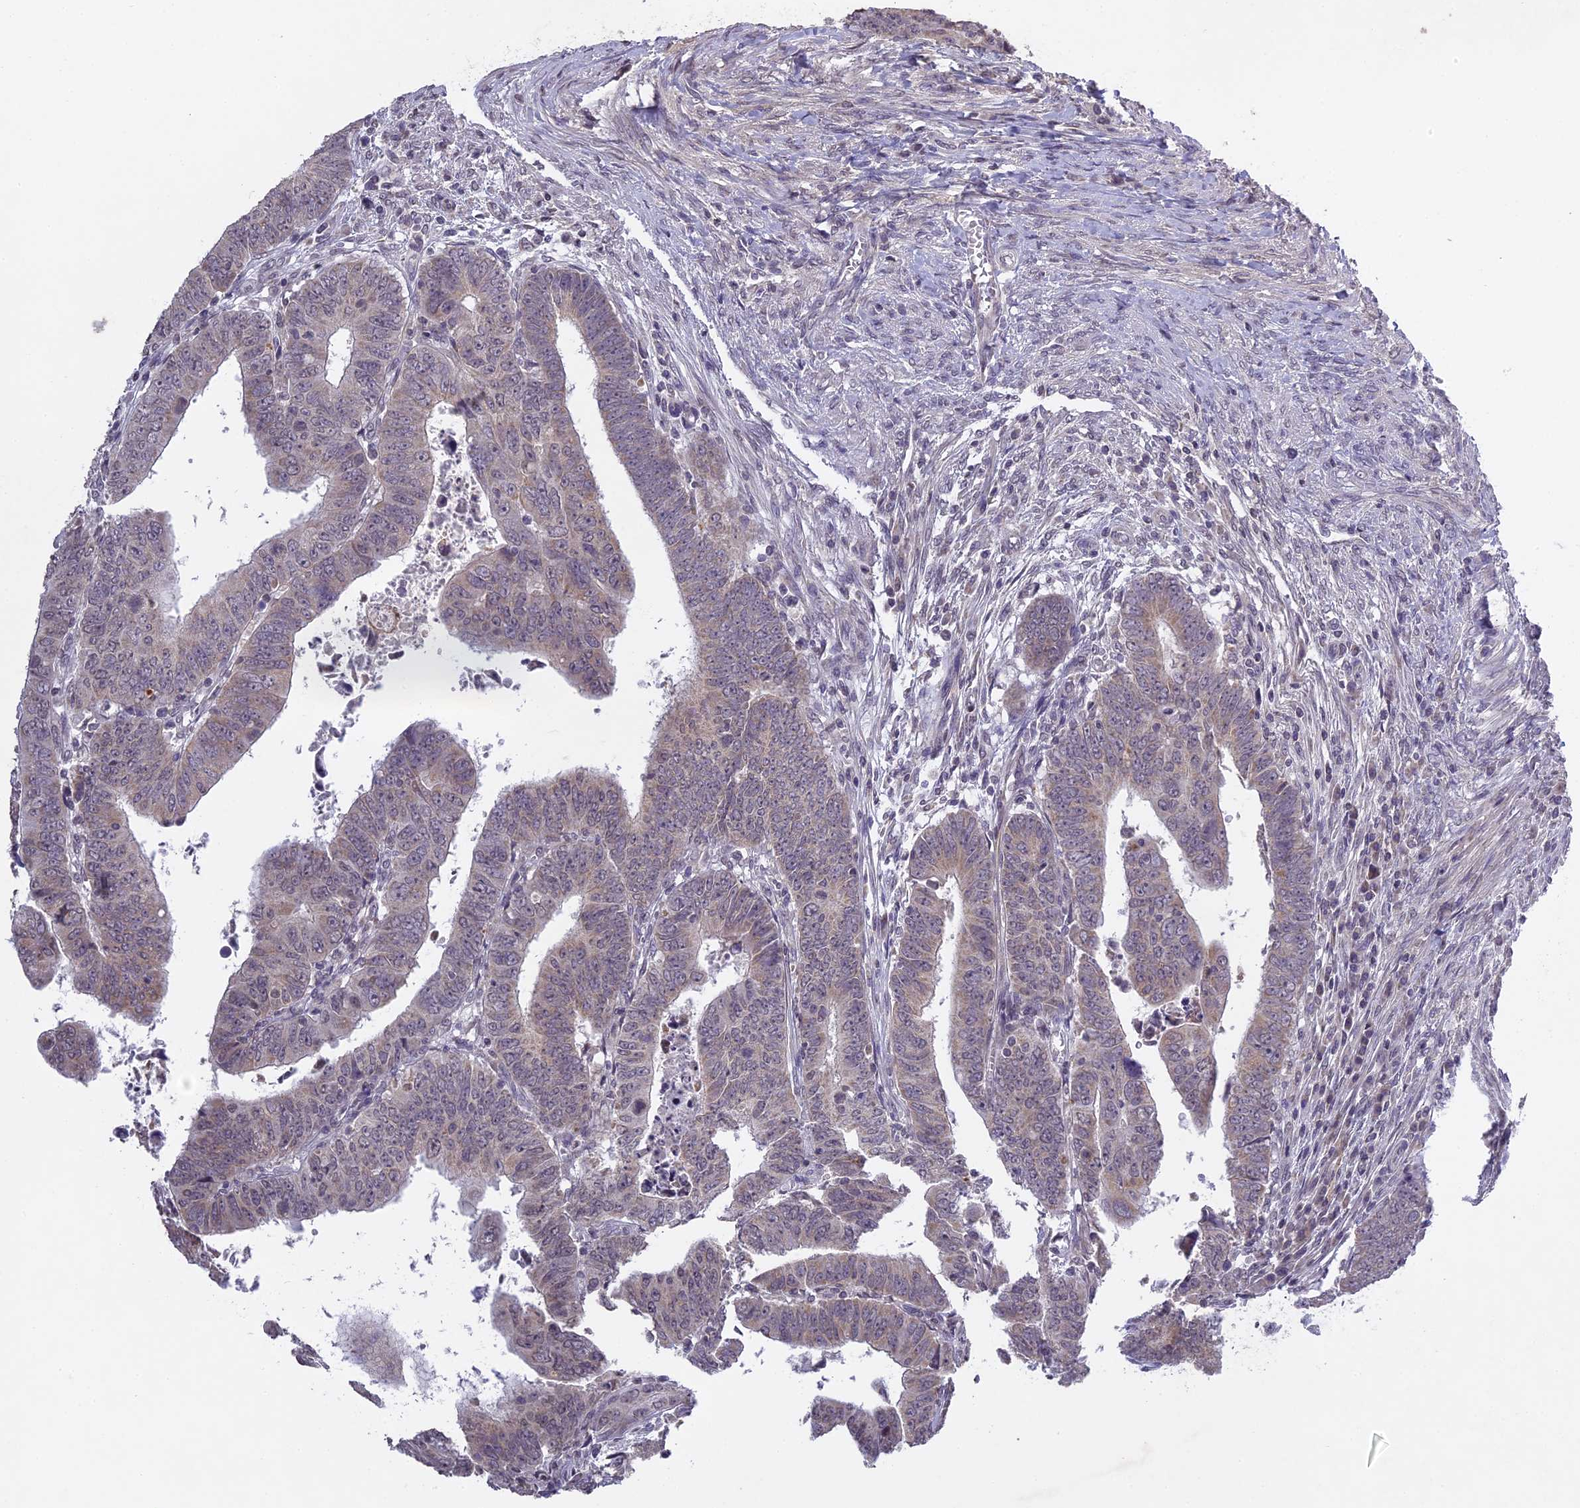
{"staining": {"intensity": "weak", "quantity": "25%-75%", "location": "cytoplasmic/membranous"}, "tissue": "colorectal cancer", "cell_type": "Tumor cells", "image_type": "cancer", "snomed": [{"axis": "morphology", "description": "Normal tissue, NOS"}, {"axis": "morphology", "description": "Adenocarcinoma, NOS"}, {"axis": "topography", "description": "Rectum"}], "caption": "Immunohistochemical staining of adenocarcinoma (colorectal) reveals weak cytoplasmic/membranous protein expression in about 25%-75% of tumor cells.", "gene": "ERG28", "patient": {"sex": "female", "age": 65}}